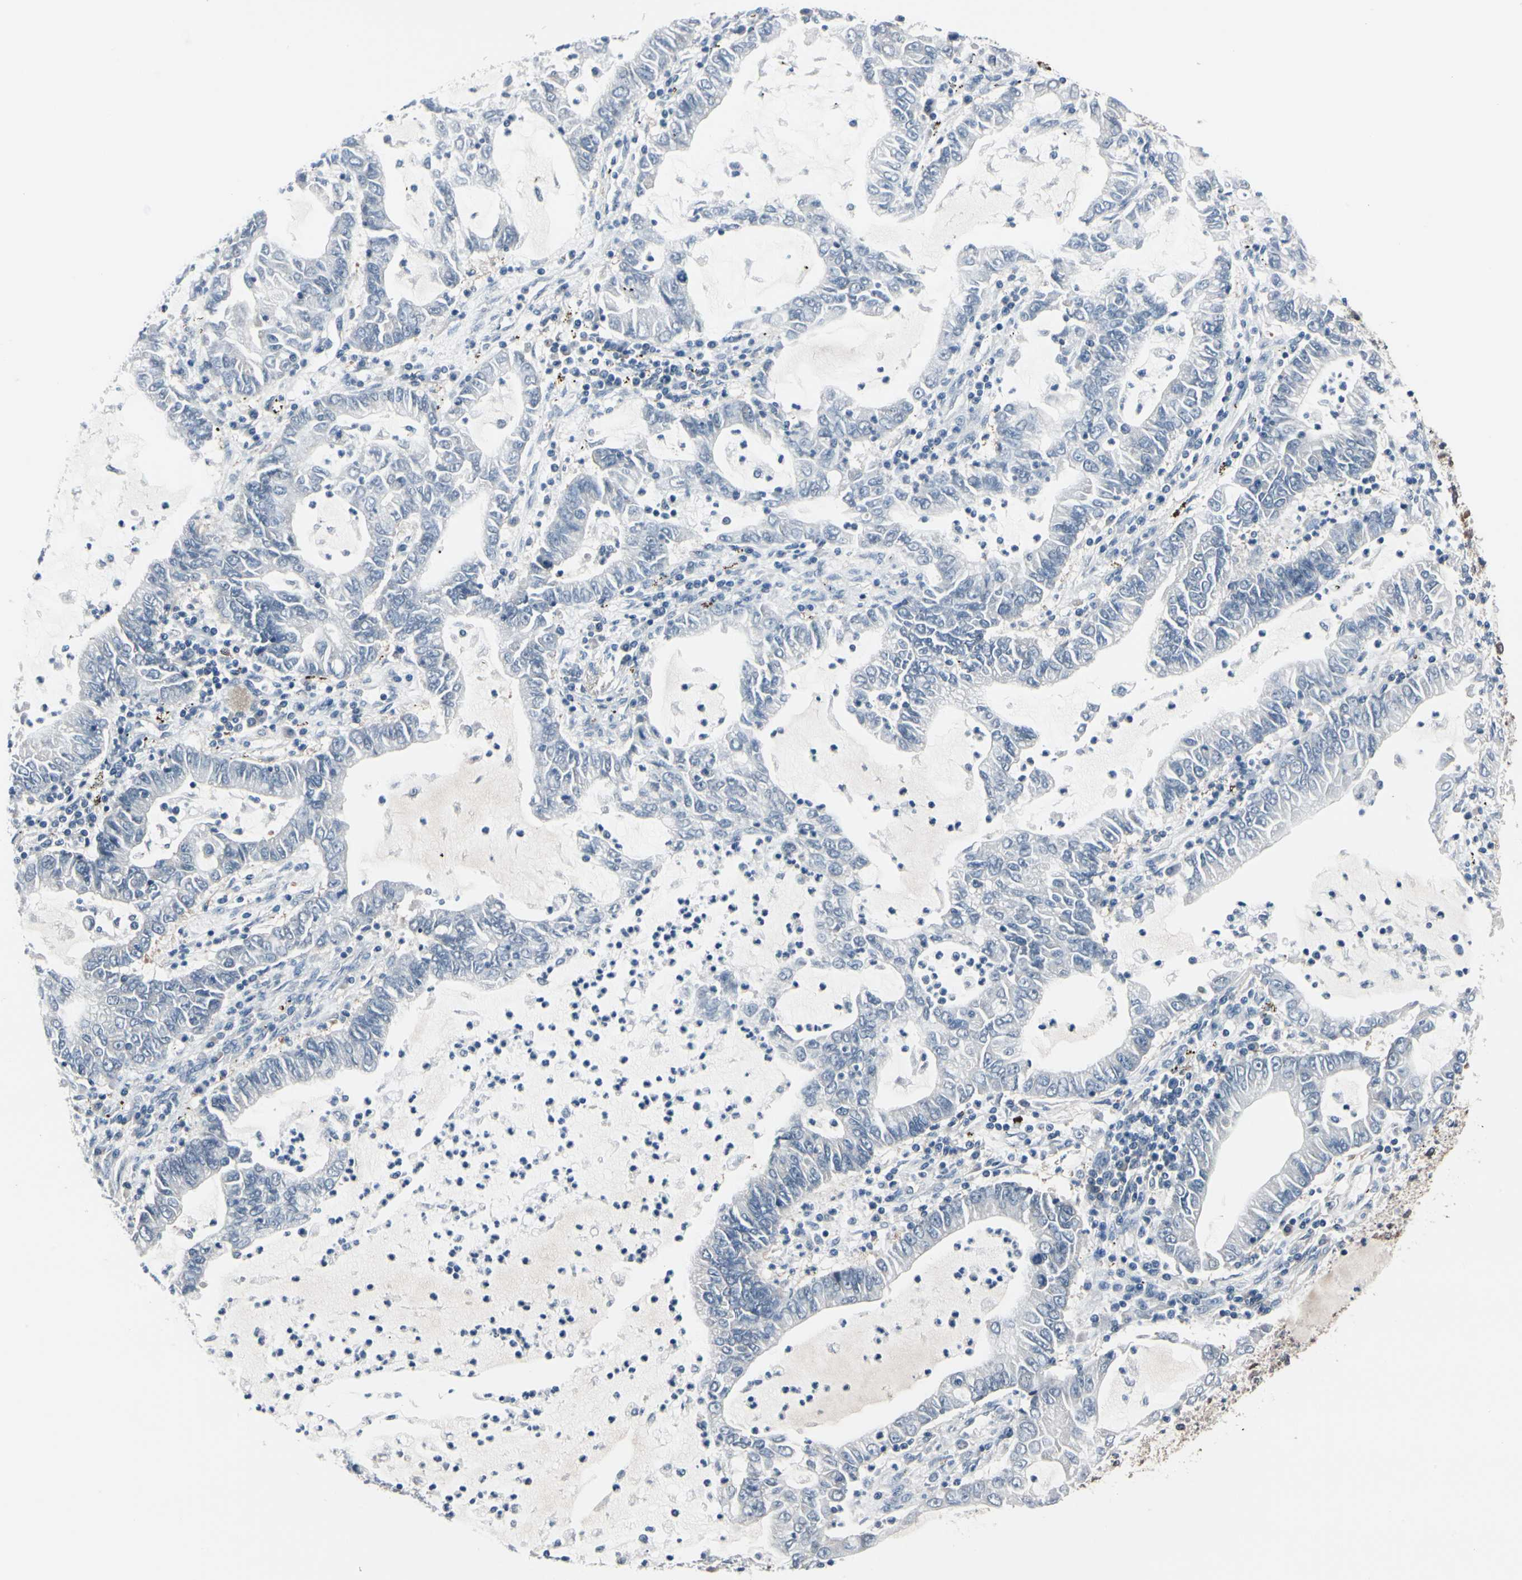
{"staining": {"intensity": "negative", "quantity": "none", "location": "none"}, "tissue": "lung cancer", "cell_type": "Tumor cells", "image_type": "cancer", "snomed": [{"axis": "morphology", "description": "Adenocarcinoma, NOS"}, {"axis": "topography", "description": "Lung"}], "caption": "The image reveals no staining of tumor cells in lung adenocarcinoma.", "gene": "PRDX6", "patient": {"sex": "female", "age": 51}}